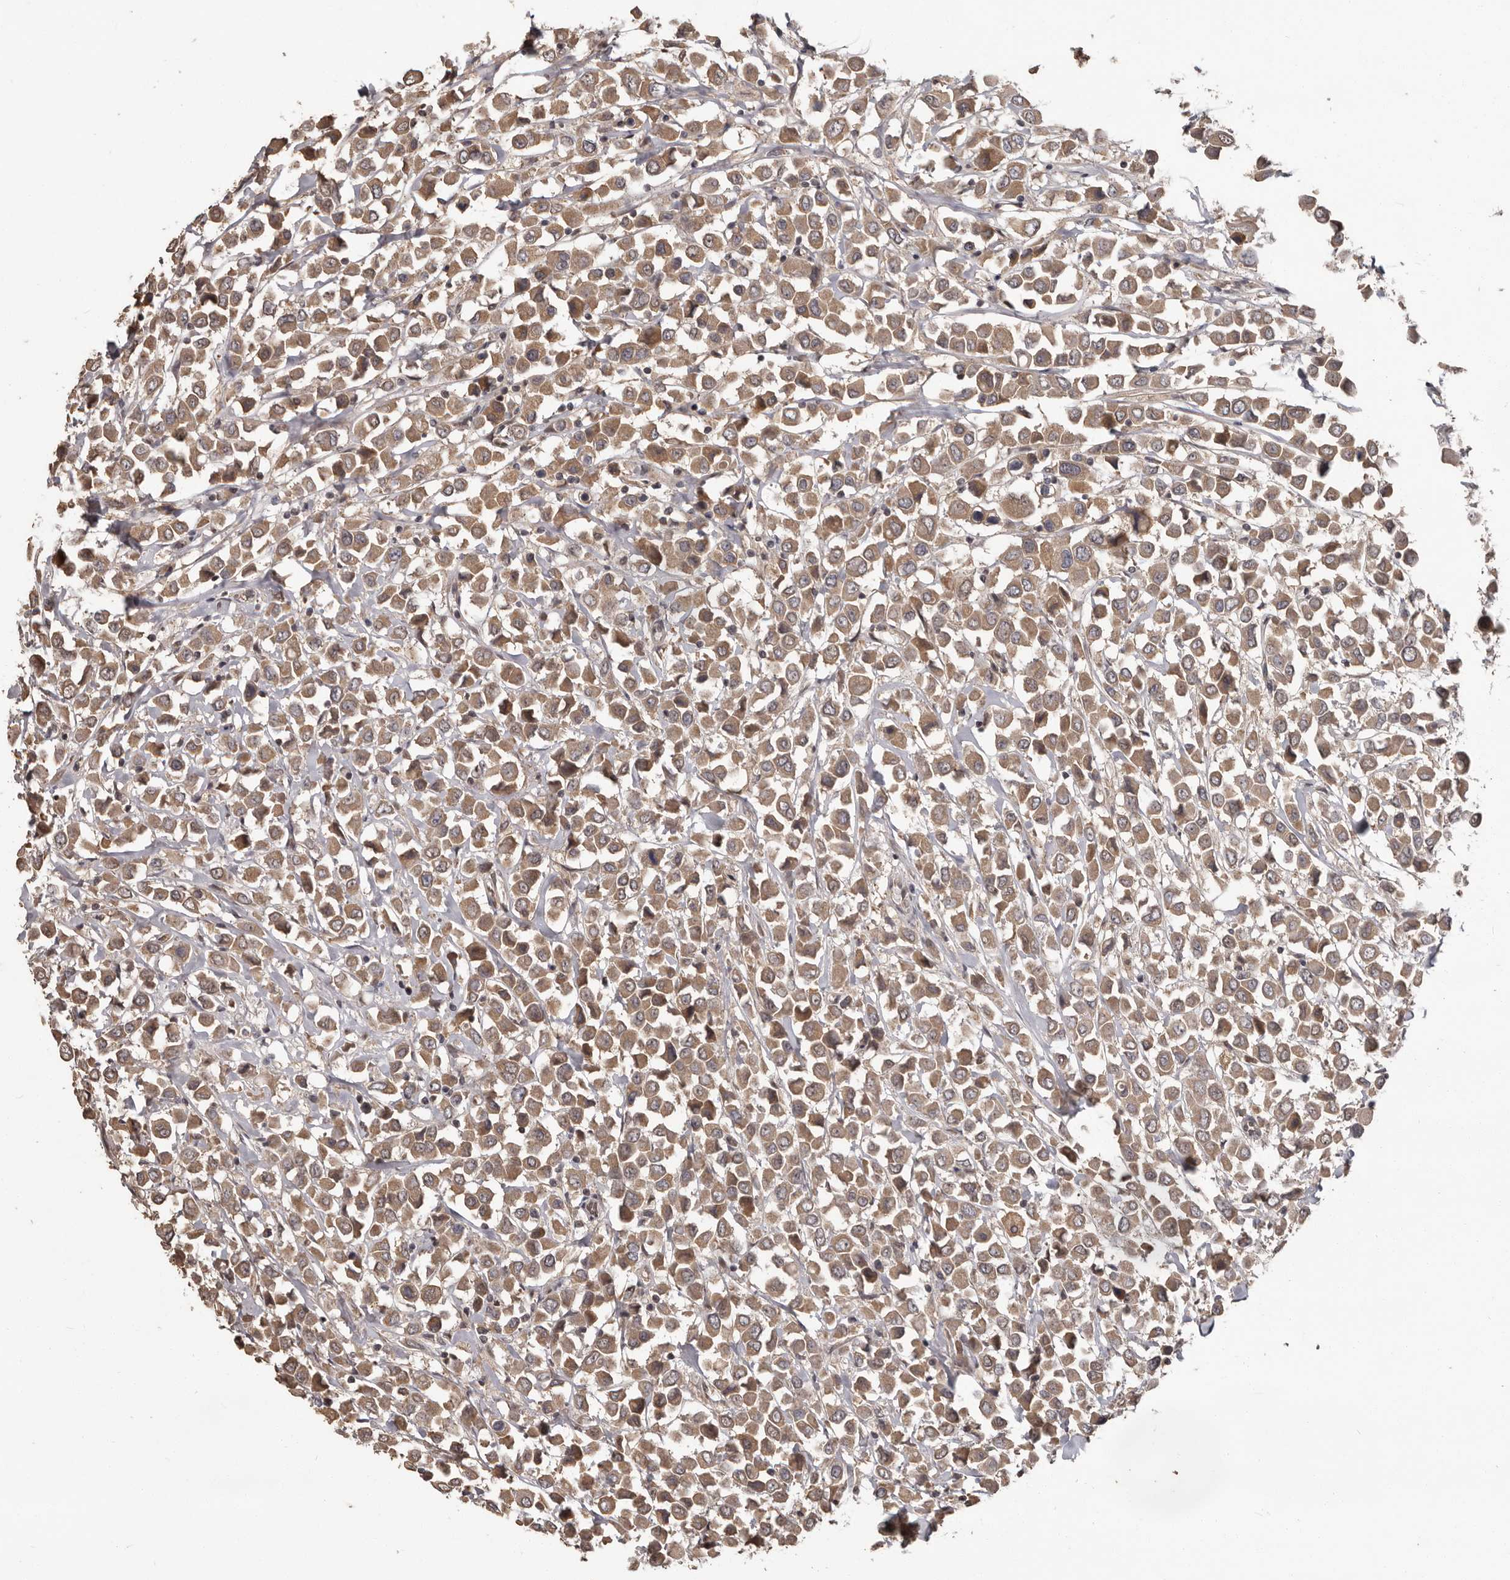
{"staining": {"intensity": "moderate", "quantity": ">75%", "location": "cytoplasmic/membranous"}, "tissue": "breast cancer", "cell_type": "Tumor cells", "image_type": "cancer", "snomed": [{"axis": "morphology", "description": "Duct carcinoma"}, {"axis": "topography", "description": "Breast"}], "caption": "A photomicrograph showing moderate cytoplasmic/membranous positivity in approximately >75% of tumor cells in breast cancer (intraductal carcinoma), as visualized by brown immunohistochemical staining.", "gene": "ZFP14", "patient": {"sex": "female", "age": 61}}